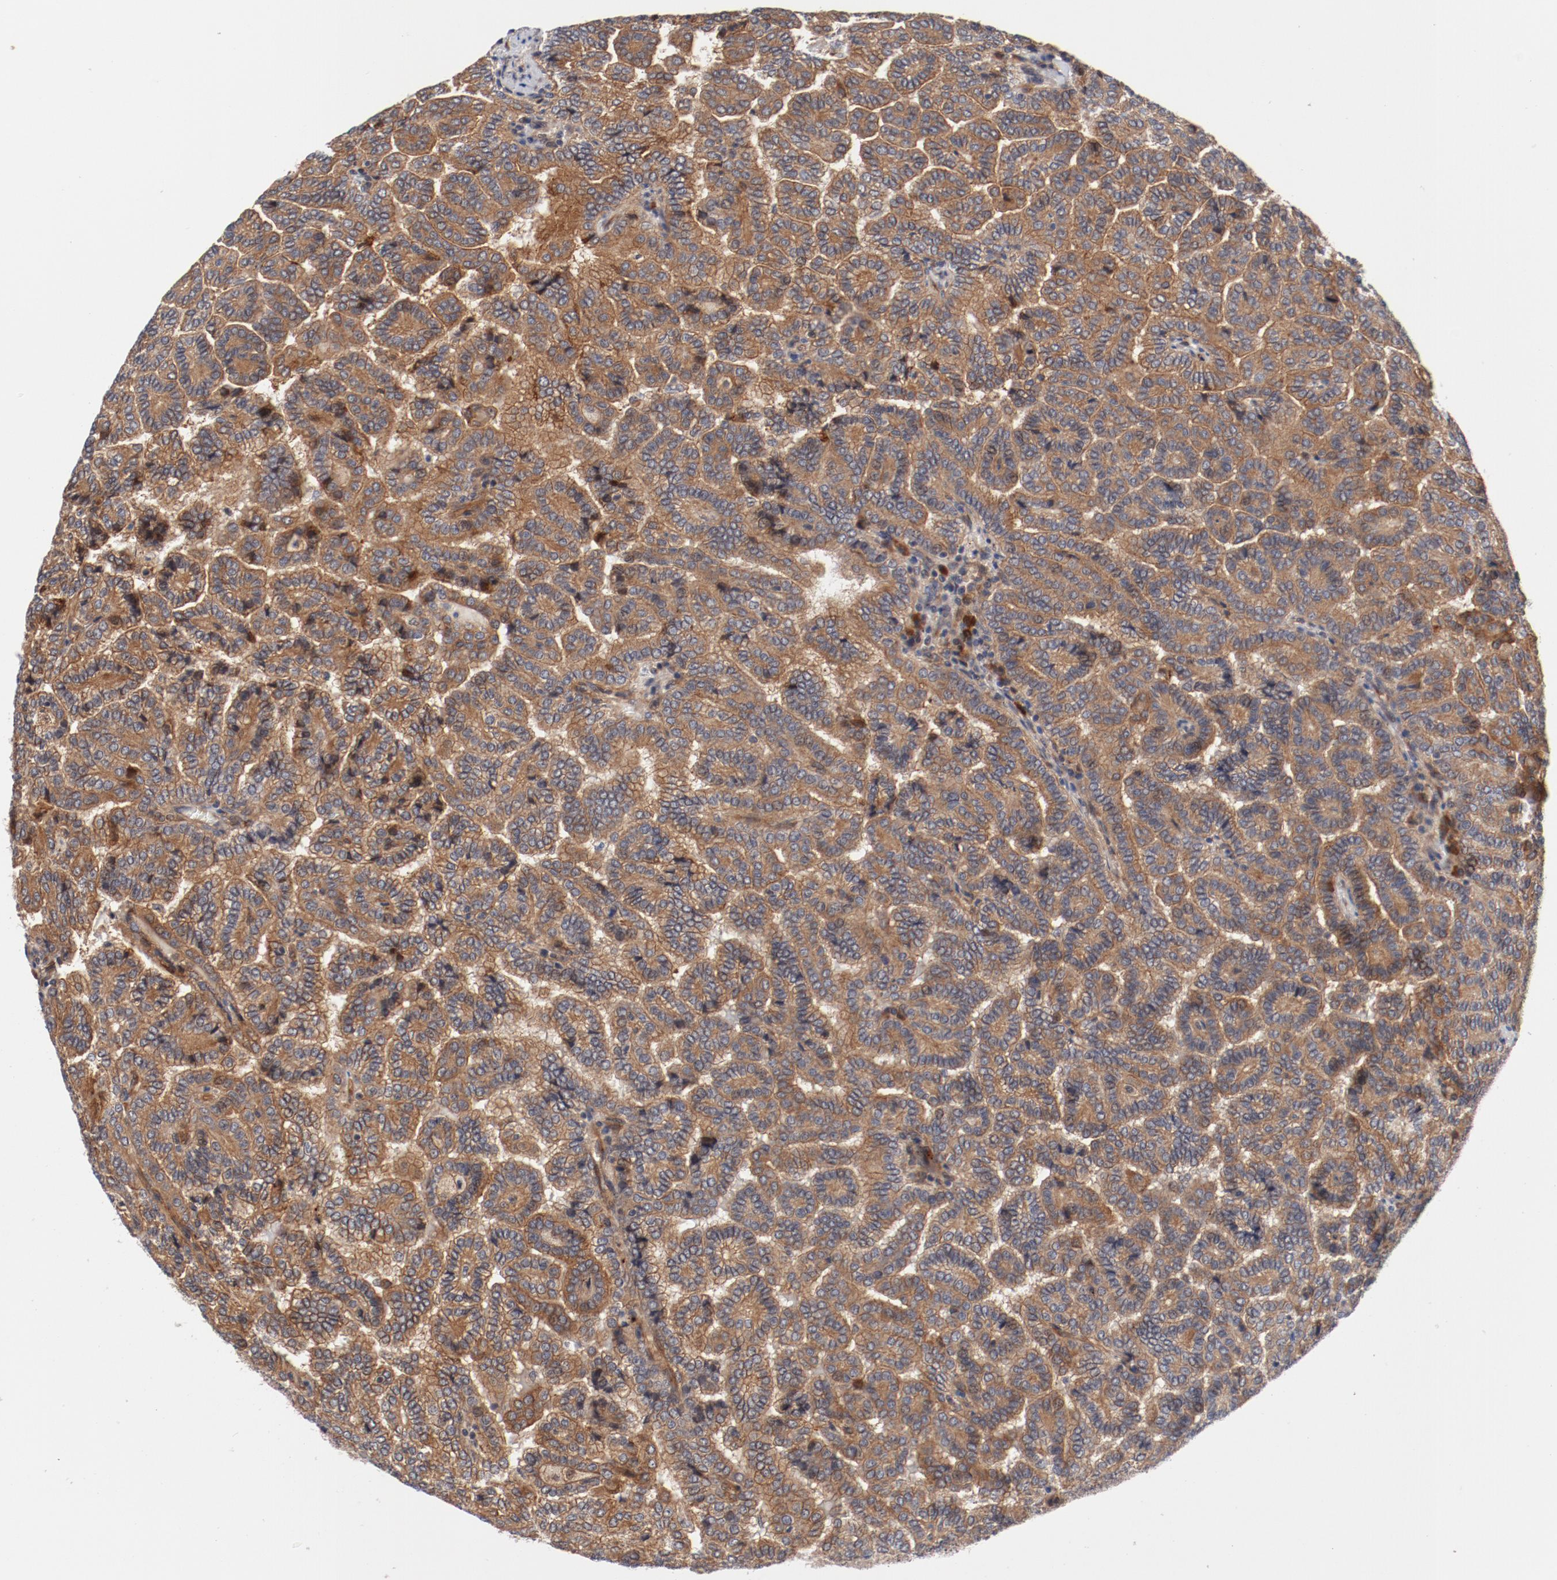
{"staining": {"intensity": "moderate", "quantity": ">75%", "location": "cytoplasmic/membranous"}, "tissue": "renal cancer", "cell_type": "Tumor cells", "image_type": "cancer", "snomed": [{"axis": "morphology", "description": "Adenocarcinoma, NOS"}, {"axis": "topography", "description": "Kidney"}], "caption": "This is a micrograph of immunohistochemistry (IHC) staining of renal adenocarcinoma, which shows moderate positivity in the cytoplasmic/membranous of tumor cells.", "gene": "PITPNM2", "patient": {"sex": "male", "age": 61}}